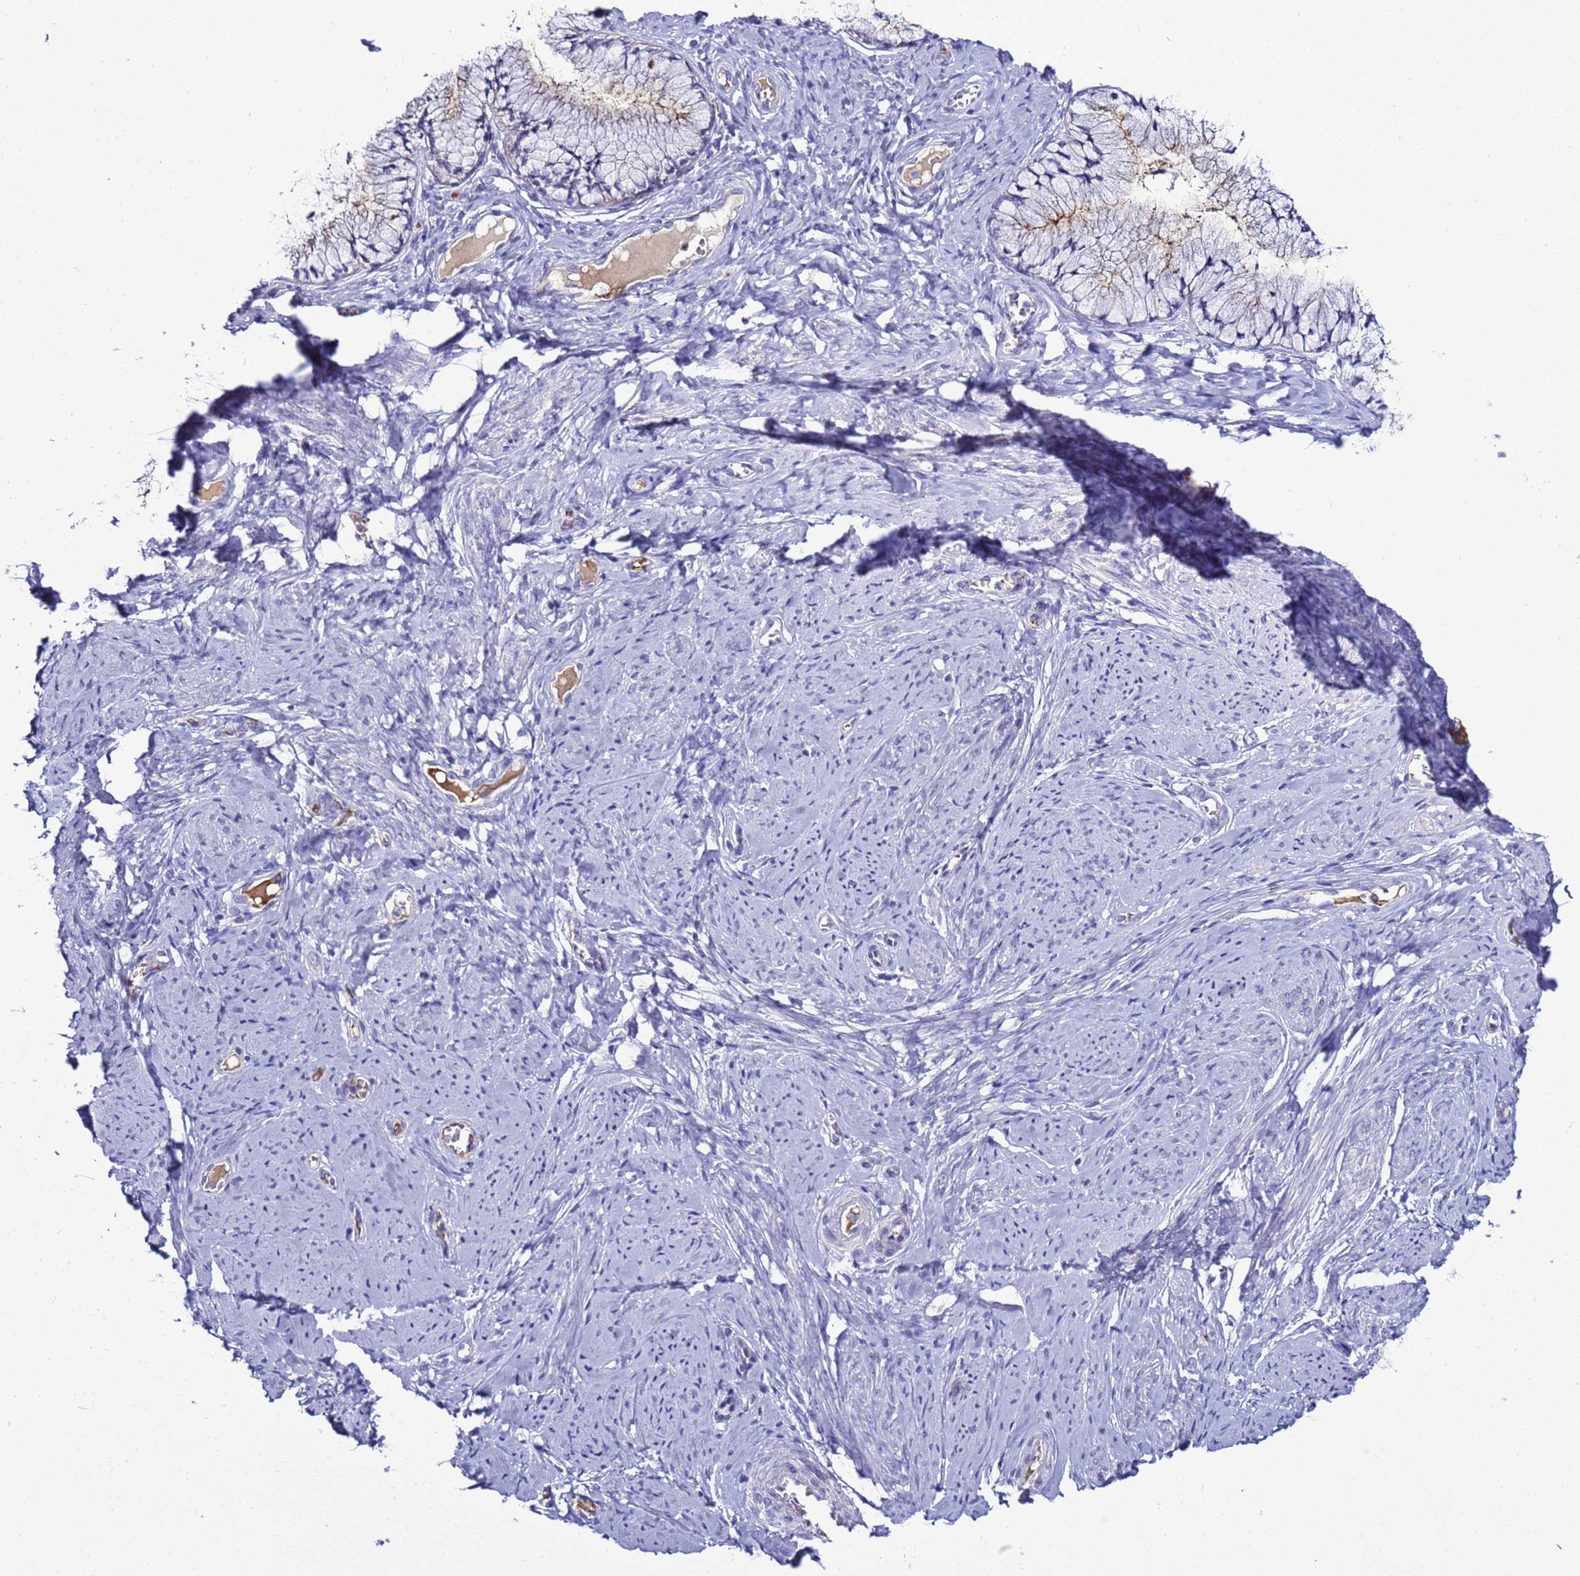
{"staining": {"intensity": "negative", "quantity": "none", "location": "none"}, "tissue": "cervix", "cell_type": "Glandular cells", "image_type": "normal", "snomed": [{"axis": "morphology", "description": "Normal tissue, NOS"}, {"axis": "topography", "description": "Cervix"}], "caption": "DAB (3,3'-diaminobenzidine) immunohistochemical staining of normal human cervix demonstrates no significant staining in glandular cells.", "gene": "C4orf46", "patient": {"sex": "female", "age": 42}}